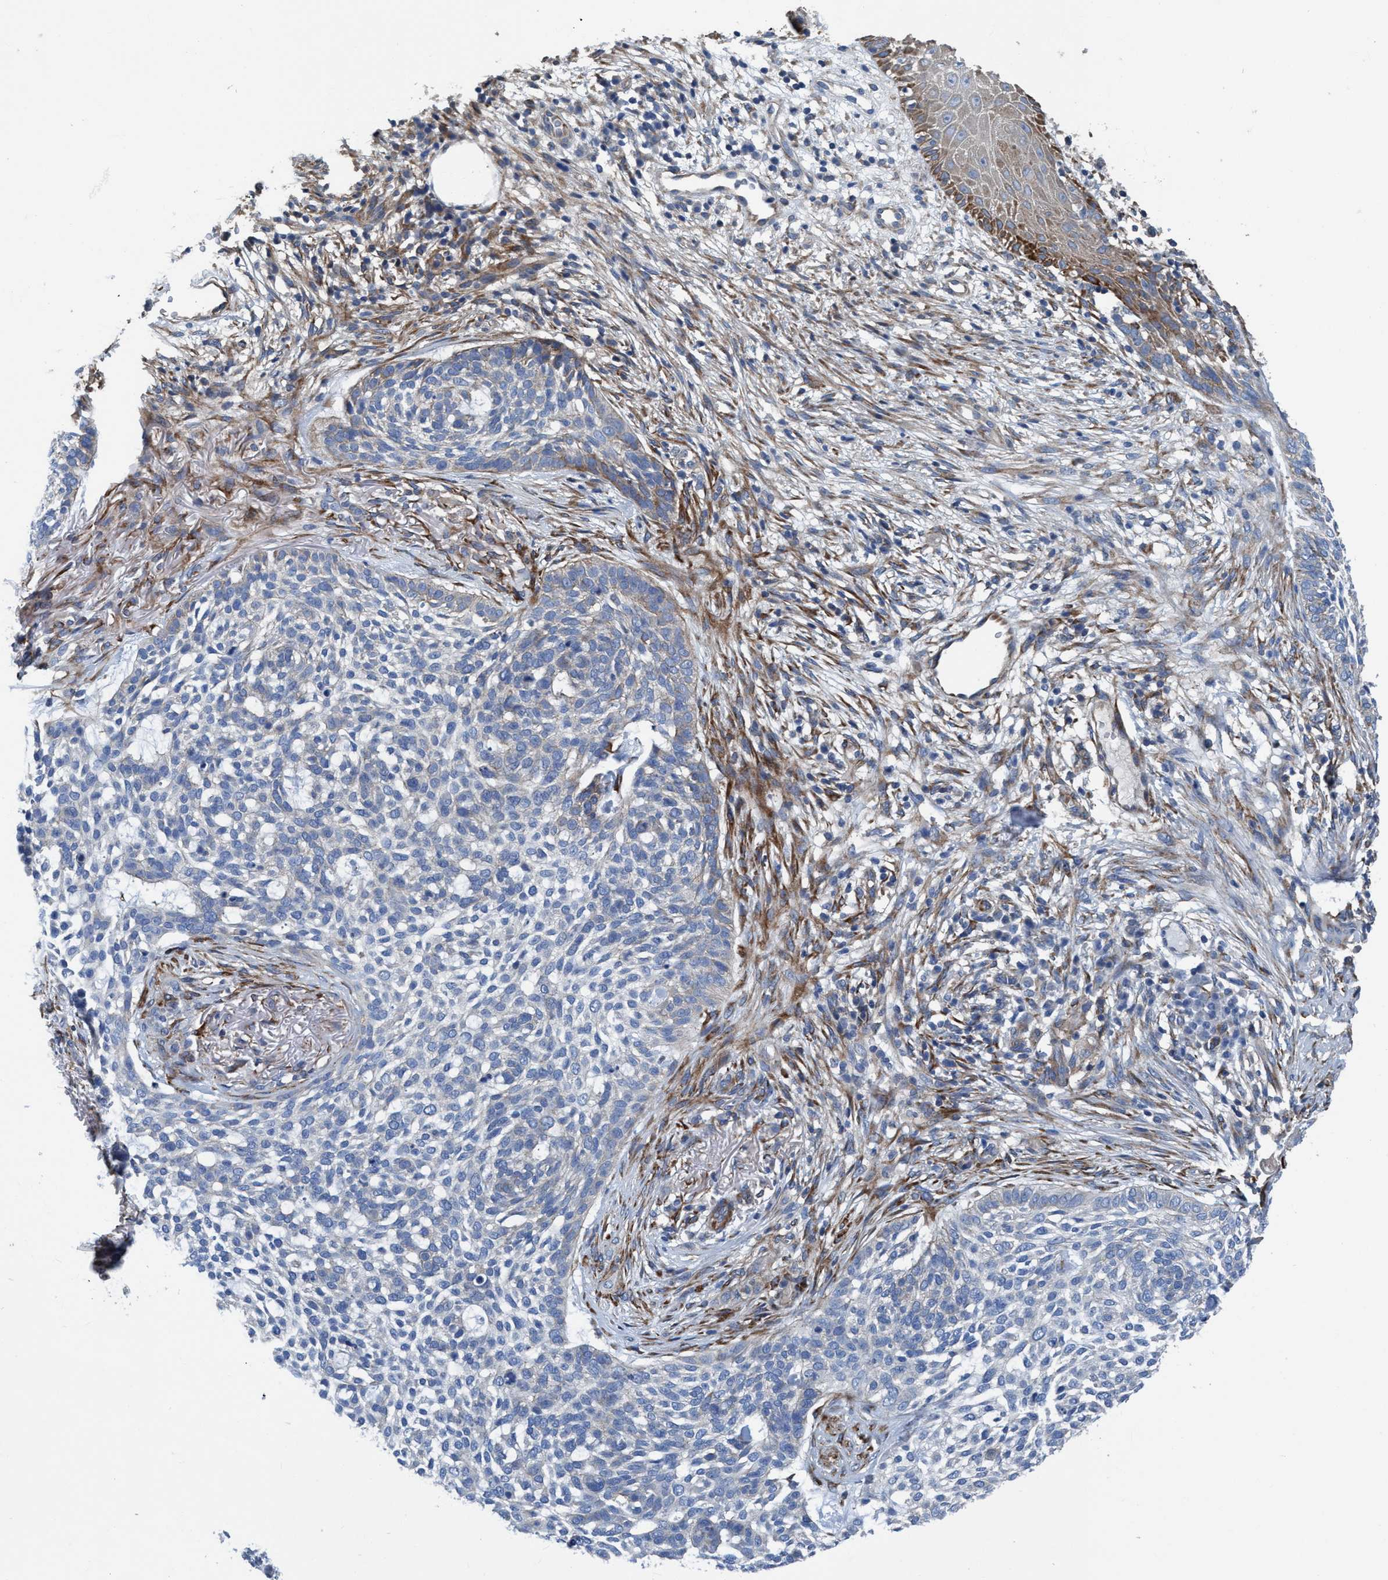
{"staining": {"intensity": "negative", "quantity": "none", "location": "none"}, "tissue": "skin cancer", "cell_type": "Tumor cells", "image_type": "cancer", "snomed": [{"axis": "morphology", "description": "Basal cell carcinoma"}, {"axis": "topography", "description": "Skin"}], "caption": "This is an immunohistochemistry (IHC) photomicrograph of human skin cancer (basal cell carcinoma). There is no positivity in tumor cells.", "gene": "NMT1", "patient": {"sex": "female", "age": 64}}